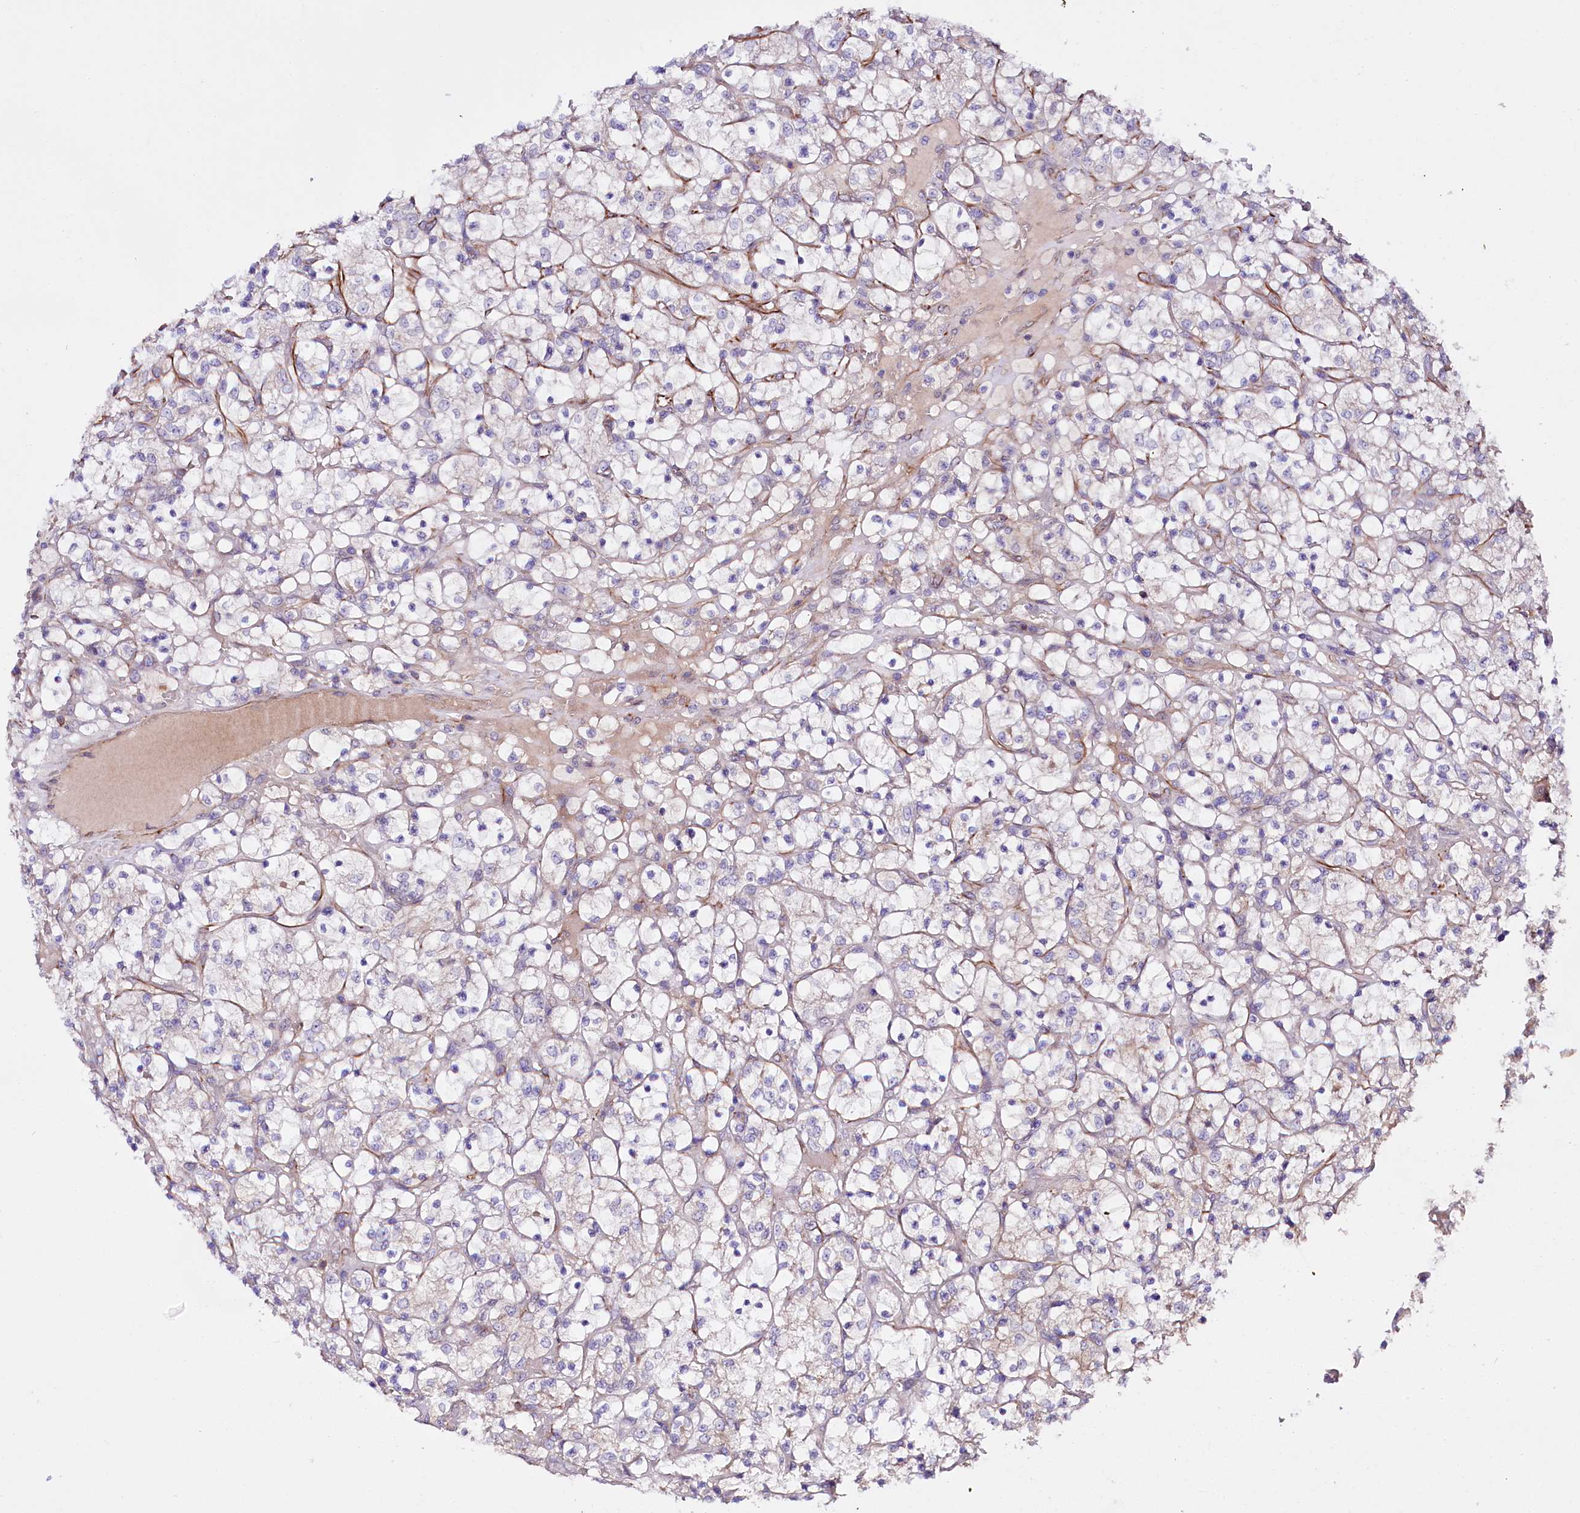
{"staining": {"intensity": "negative", "quantity": "none", "location": "none"}, "tissue": "renal cancer", "cell_type": "Tumor cells", "image_type": "cancer", "snomed": [{"axis": "morphology", "description": "Adenocarcinoma, NOS"}, {"axis": "topography", "description": "Kidney"}], "caption": "The micrograph demonstrates no significant expression in tumor cells of renal cancer. The staining is performed using DAB brown chromogen with nuclei counter-stained in using hematoxylin.", "gene": "TTC12", "patient": {"sex": "female", "age": 69}}